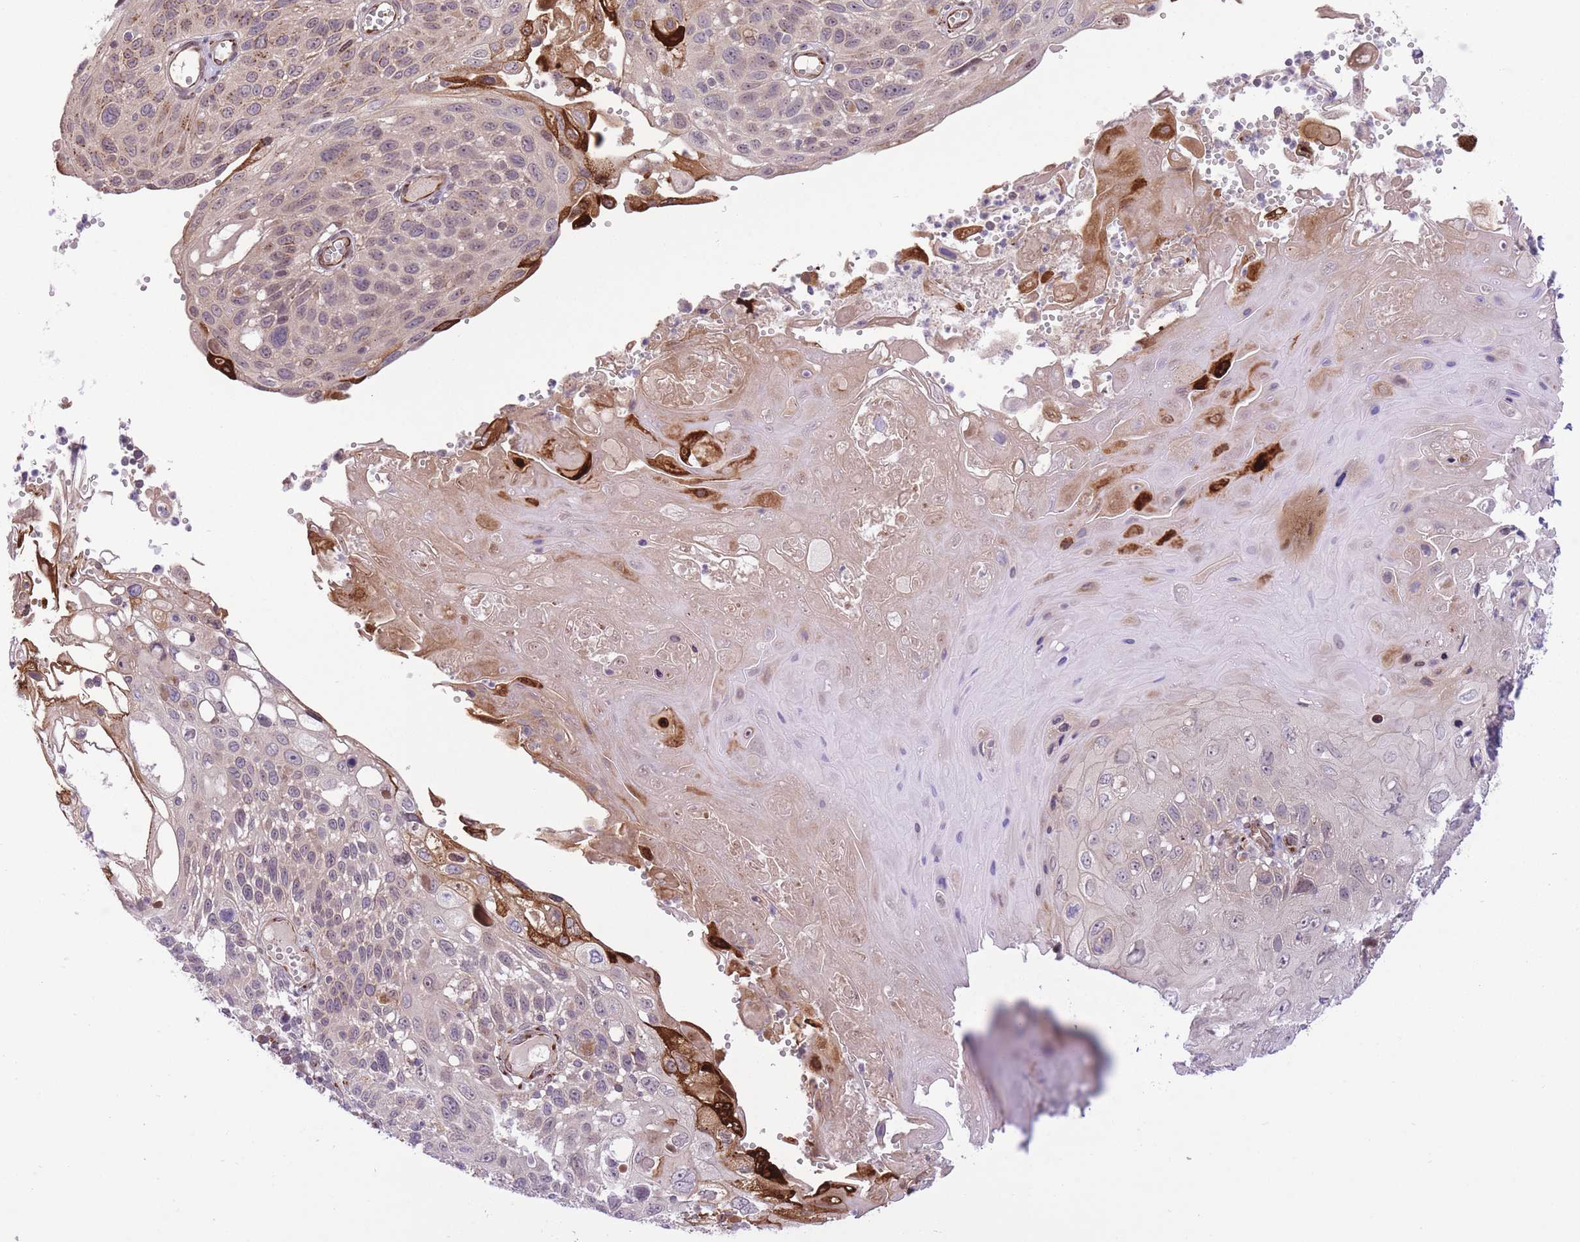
{"staining": {"intensity": "weak", "quantity": "<25%", "location": "cytoplasmic/membranous"}, "tissue": "cervical cancer", "cell_type": "Tumor cells", "image_type": "cancer", "snomed": [{"axis": "morphology", "description": "Squamous cell carcinoma, NOS"}, {"axis": "topography", "description": "Cervix"}], "caption": "DAB immunohistochemical staining of squamous cell carcinoma (cervical) demonstrates no significant expression in tumor cells.", "gene": "ZBED5", "patient": {"sex": "female", "age": 70}}